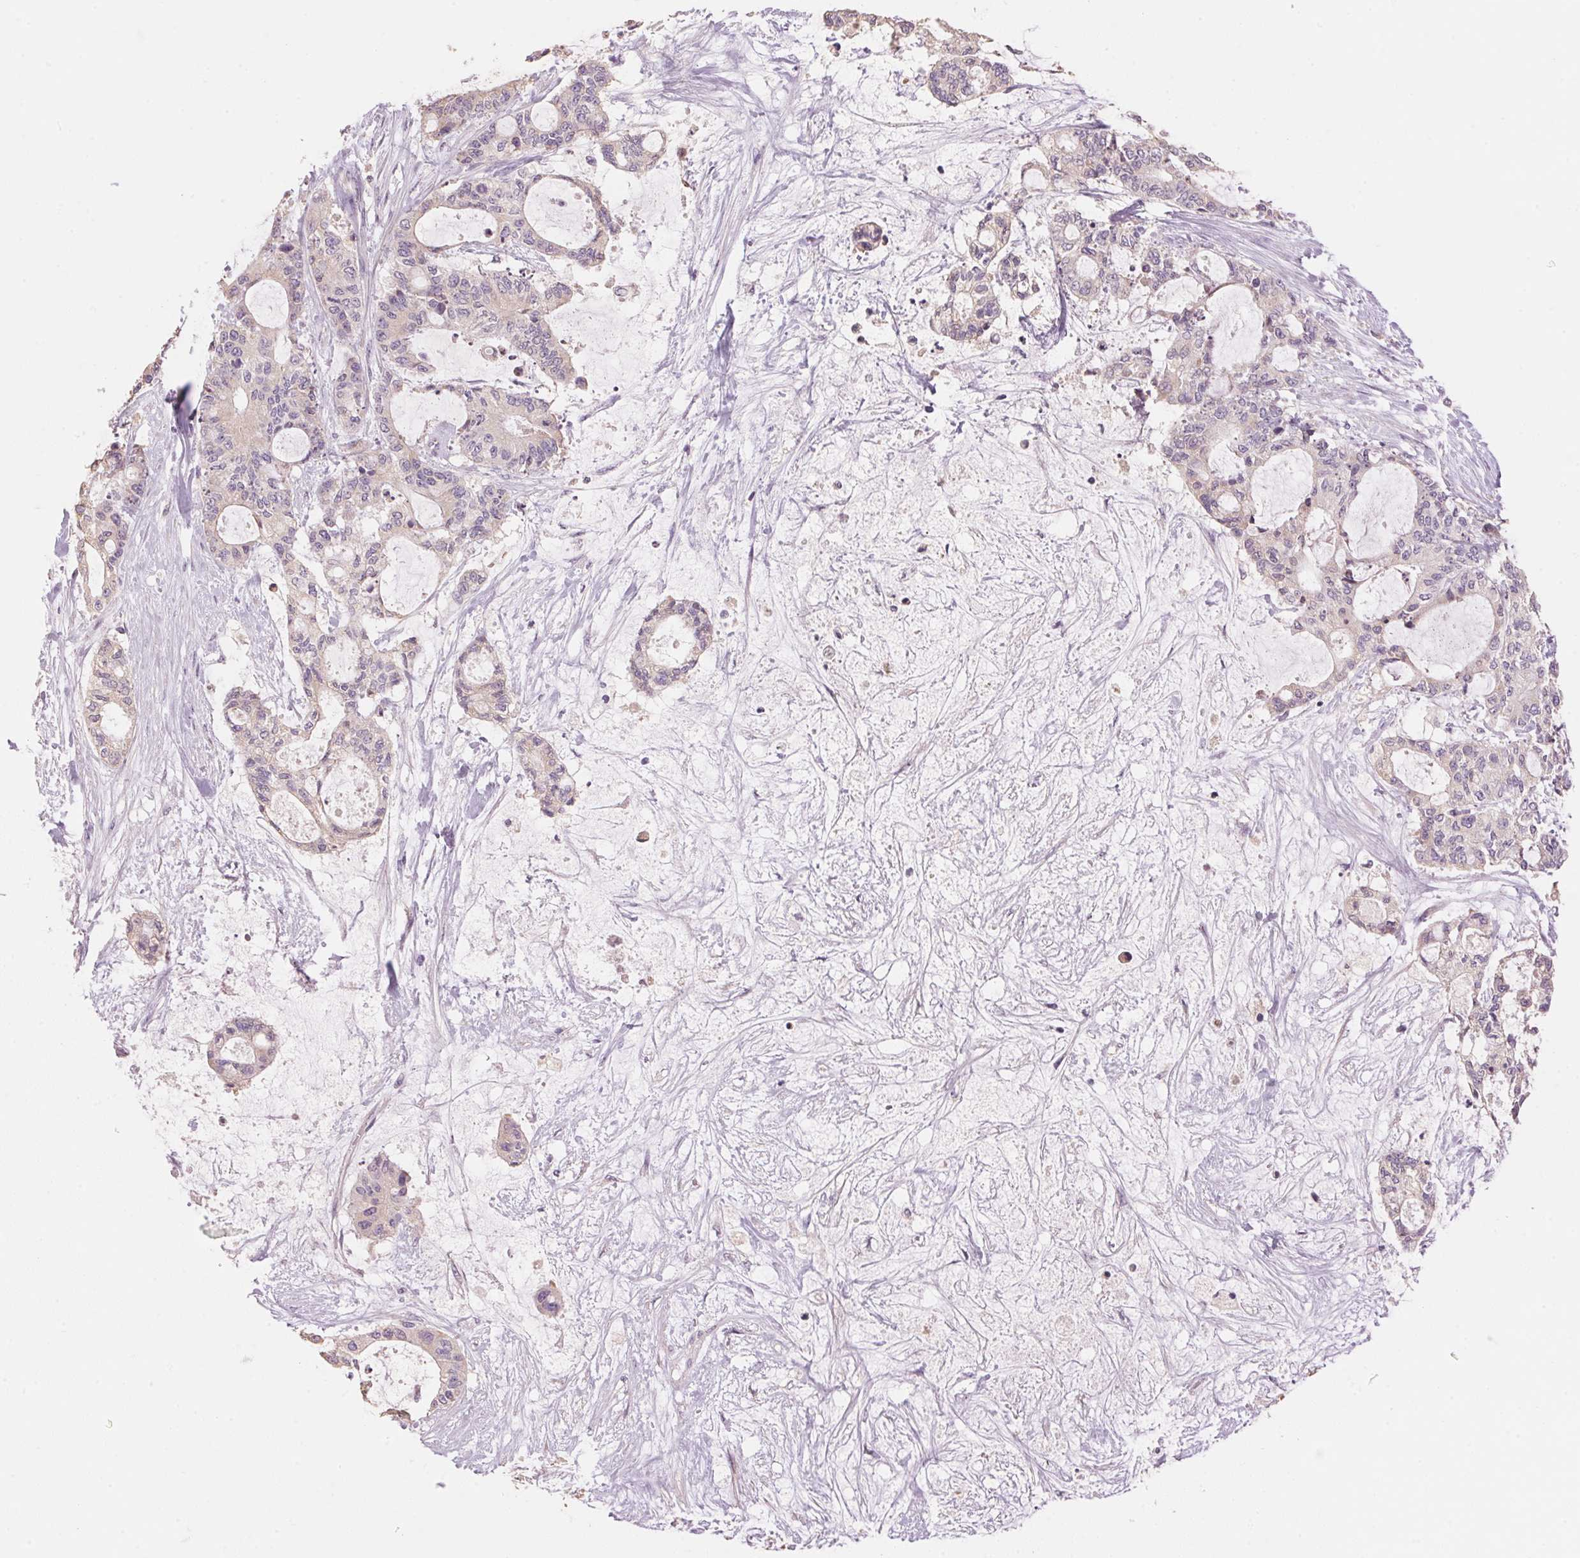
{"staining": {"intensity": "negative", "quantity": "none", "location": "none"}, "tissue": "liver cancer", "cell_type": "Tumor cells", "image_type": "cancer", "snomed": [{"axis": "morphology", "description": "Normal tissue, NOS"}, {"axis": "morphology", "description": "Cholangiocarcinoma"}, {"axis": "topography", "description": "Liver"}, {"axis": "topography", "description": "Peripheral nerve tissue"}], "caption": "High power microscopy image of an IHC histopathology image of liver cholangiocarcinoma, revealing no significant staining in tumor cells.", "gene": "LYZL6", "patient": {"sex": "female", "age": 73}}